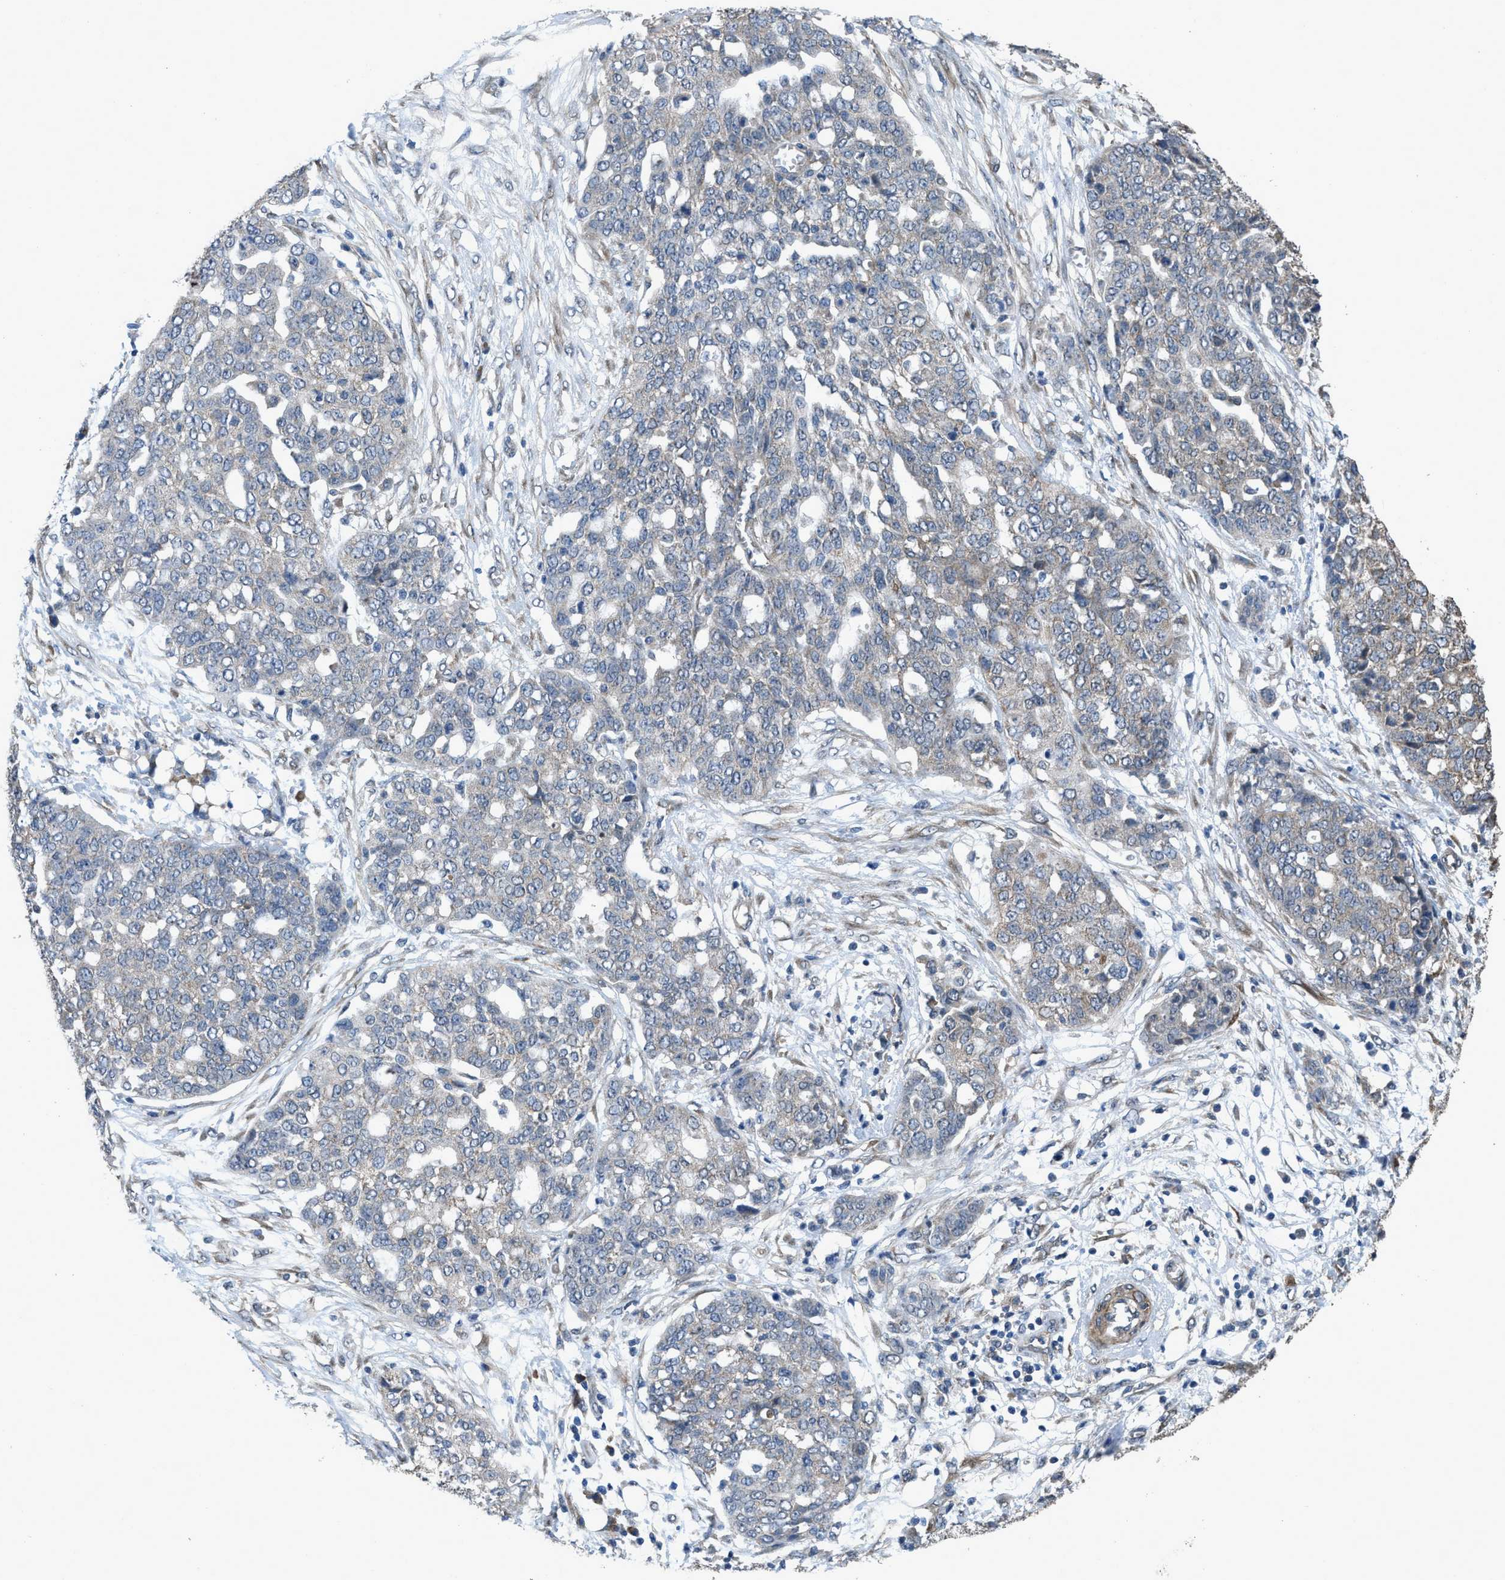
{"staining": {"intensity": "negative", "quantity": "none", "location": "none"}, "tissue": "ovarian cancer", "cell_type": "Tumor cells", "image_type": "cancer", "snomed": [{"axis": "morphology", "description": "Cystadenocarcinoma, serous, NOS"}, {"axis": "topography", "description": "Soft tissue"}, {"axis": "topography", "description": "Ovary"}], "caption": "Immunohistochemical staining of human serous cystadenocarcinoma (ovarian) demonstrates no significant staining in tumor cells.", "gene": "ARL6", "patient": {"sex": "female", "age": 57}}